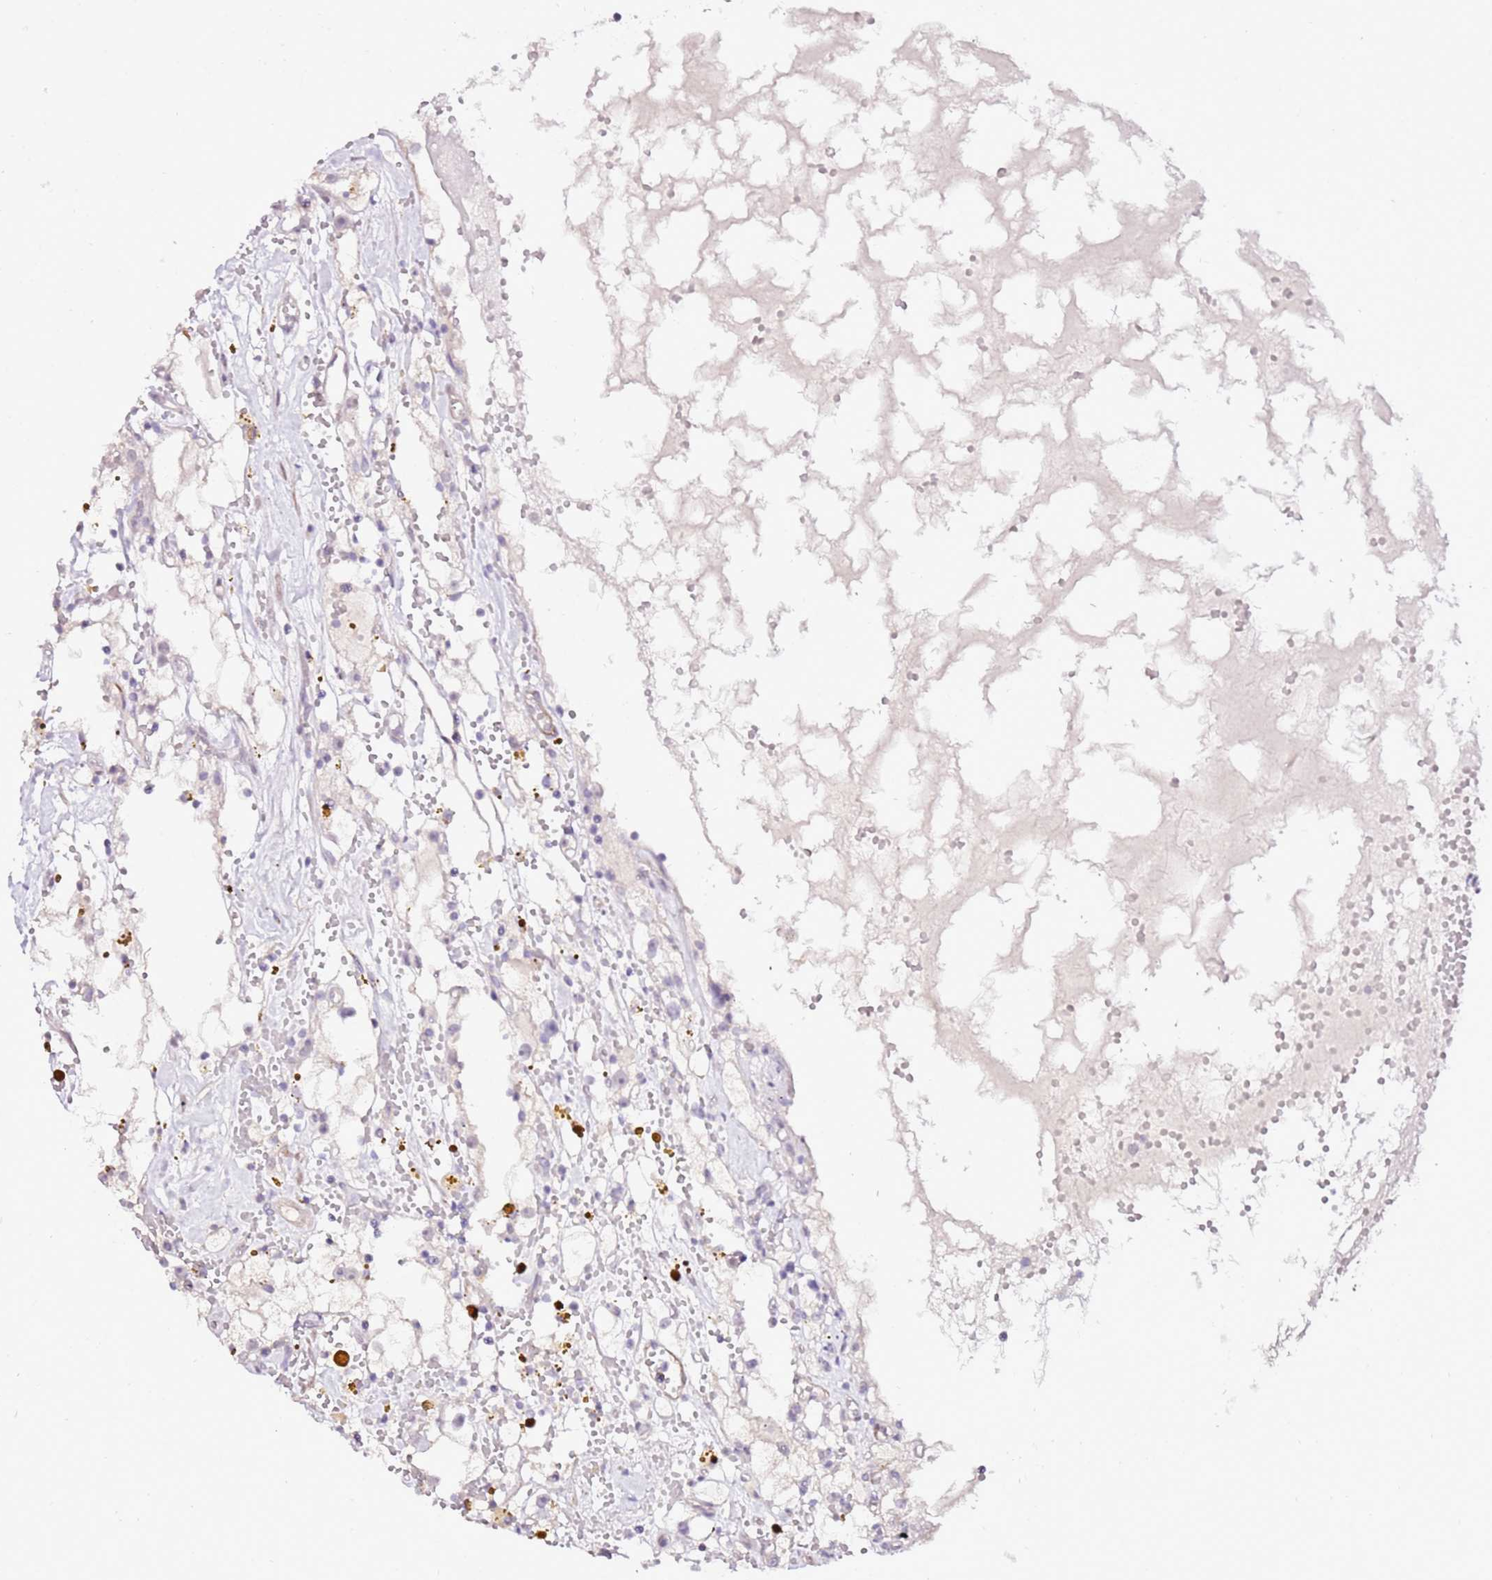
{"staining": {"intensity": "negative", "quantity": "none", "location": "none"}, "tissue": "renal cancer", "cell_type": "Tumor cells", "image_type": "cancer", "snomed": [{"axis": "morphology", "description": "Adenocarcinoma, NOS"}, {"axis": "topography", "description": "Kidney"}], "caption": "Human renal cancer stained for a protein using immunohistochemistry (IHC) exhibits no expression in tumor cells.", "gene": "ART5", "patient": {"sex": "male", "age": 56}}